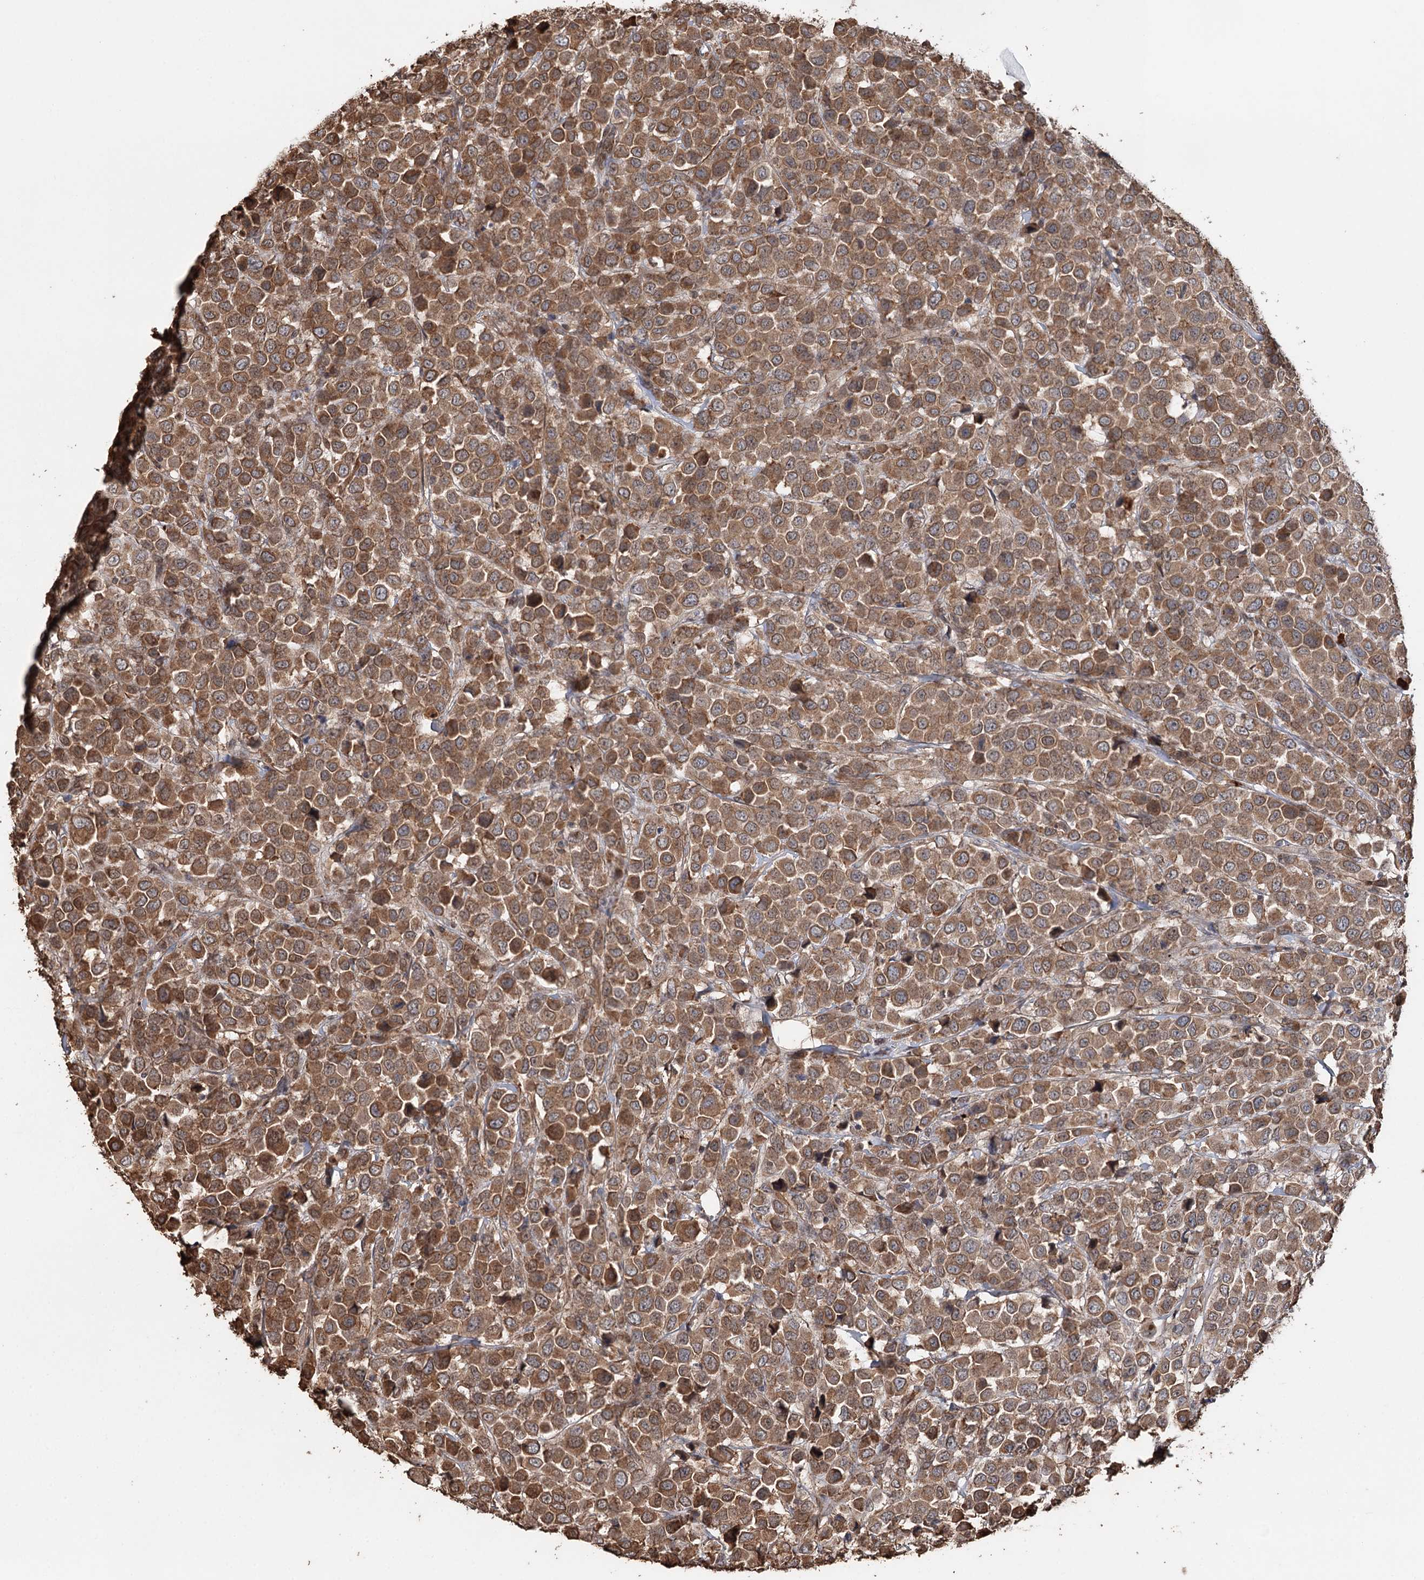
{"staining": {"intensity": "strong", "quantity": ">75%", "location": "cytoplasmic/membranous"}, "tissue": "breast cancer", "cell_type": "Tumor cells", "image_type": "cancer", "snomed": [{"axis": "morphology", "description": "Duct carcinoma"}, {"axis": "topography", "description": "Breast"}], "caption": "DAB immunohistochemical staining of human breast cancer exhibits strong cytoplasmic/membranous protein staining in approximately >75% of tumor cells. Using DAB (3,3'-diaminobenzidine) (brown) and hematoxylin (blue) stains, captured at high magnification using brightfield microscopy.", "gene": "SYVN1", "patient": {"sex": "female", "age": 61}}